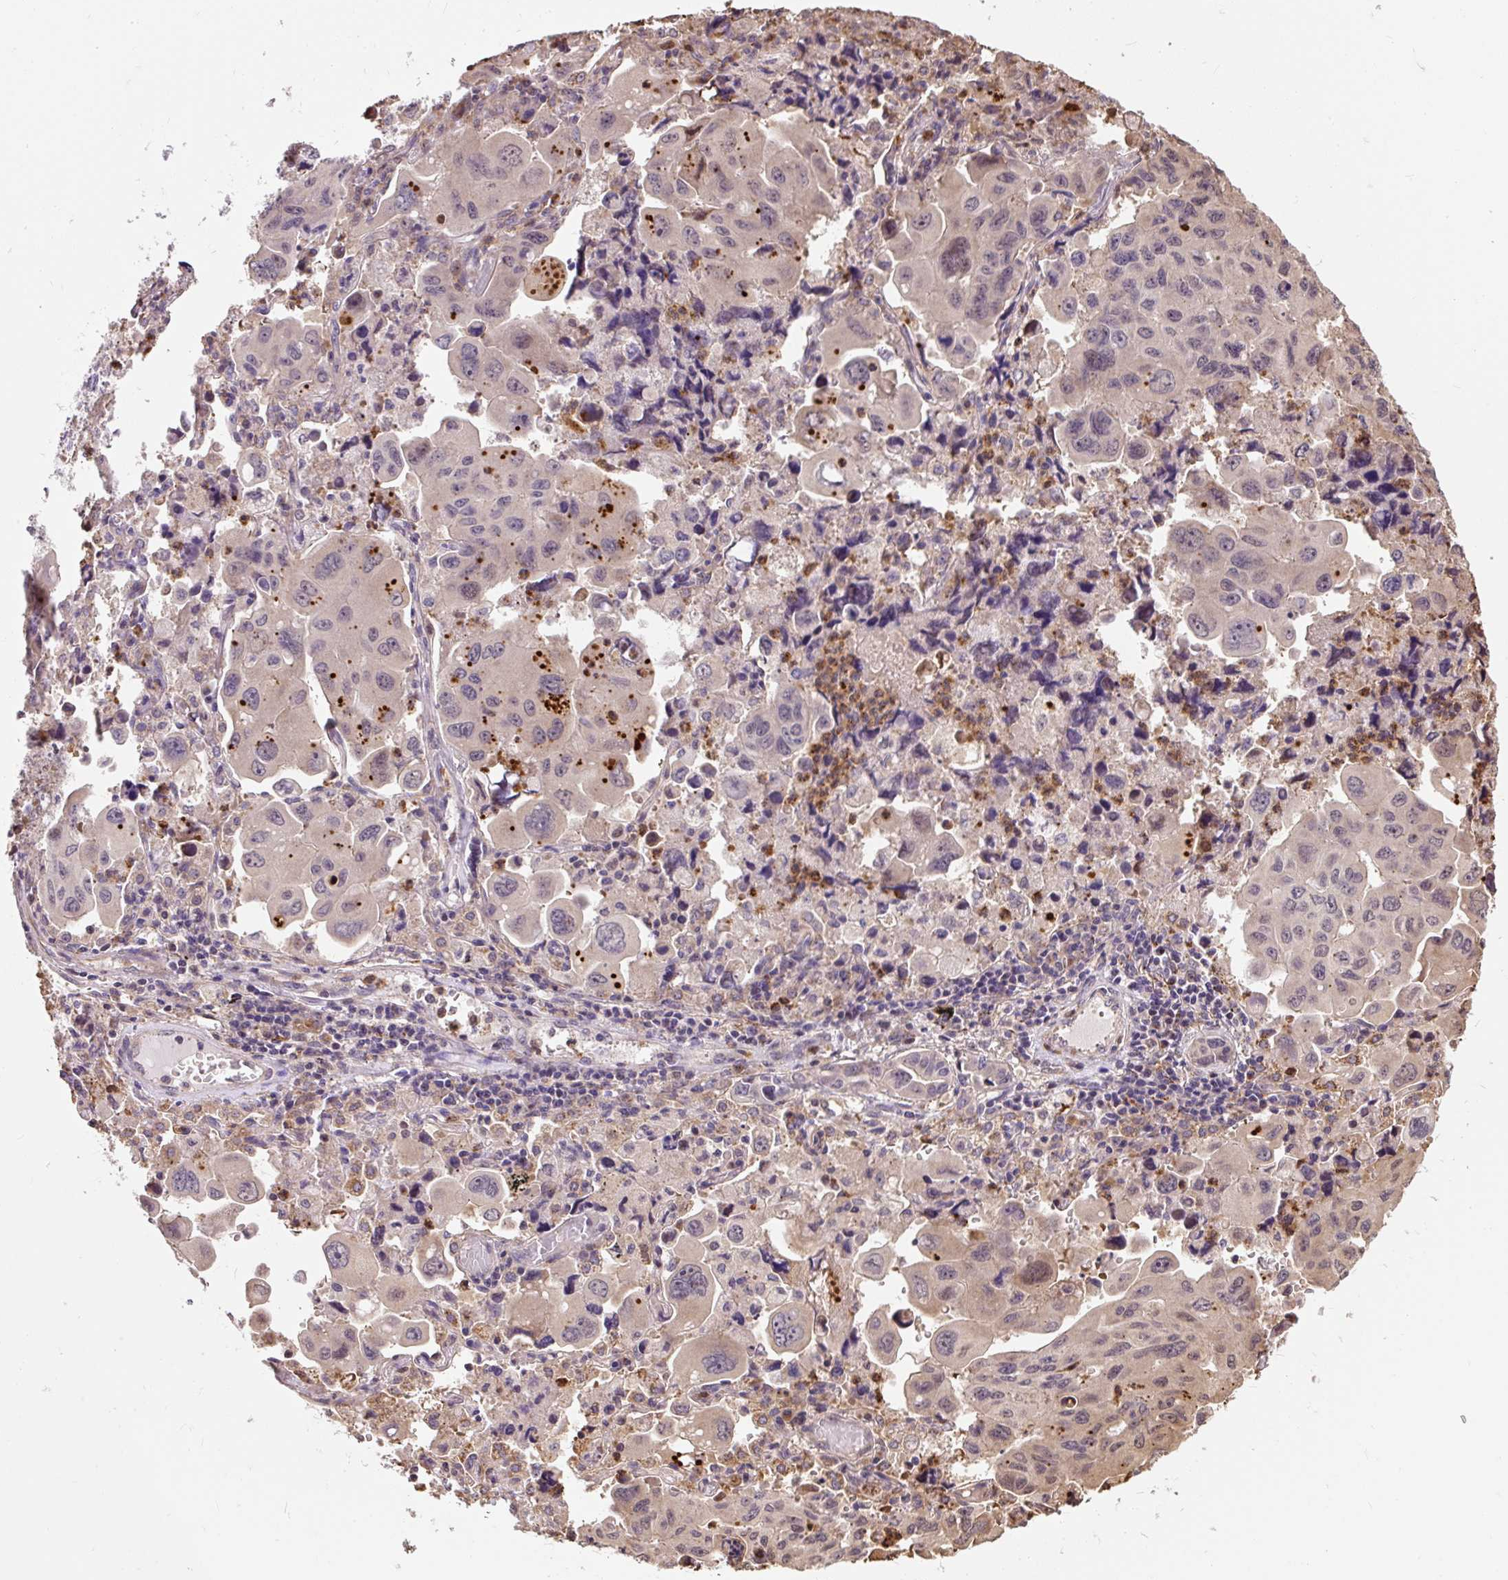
{"staining": {"intensity": "weak", "quantity": "<25%", "location": "nuclear"}, "tissue": "lung cancer", "cell_type": "Tumor cells", "image_type": "cancer", "snomed": [{"axis": "morphology", "description": "Adenocarcinoma, NOS"}, {"axis": "topography", "description": "Lung"}], "caption": "An image of human lung cancer is negative for staining in tumor cells.", "gene": "PUS7L", "patient": {"sex": "male", "age": 64}}